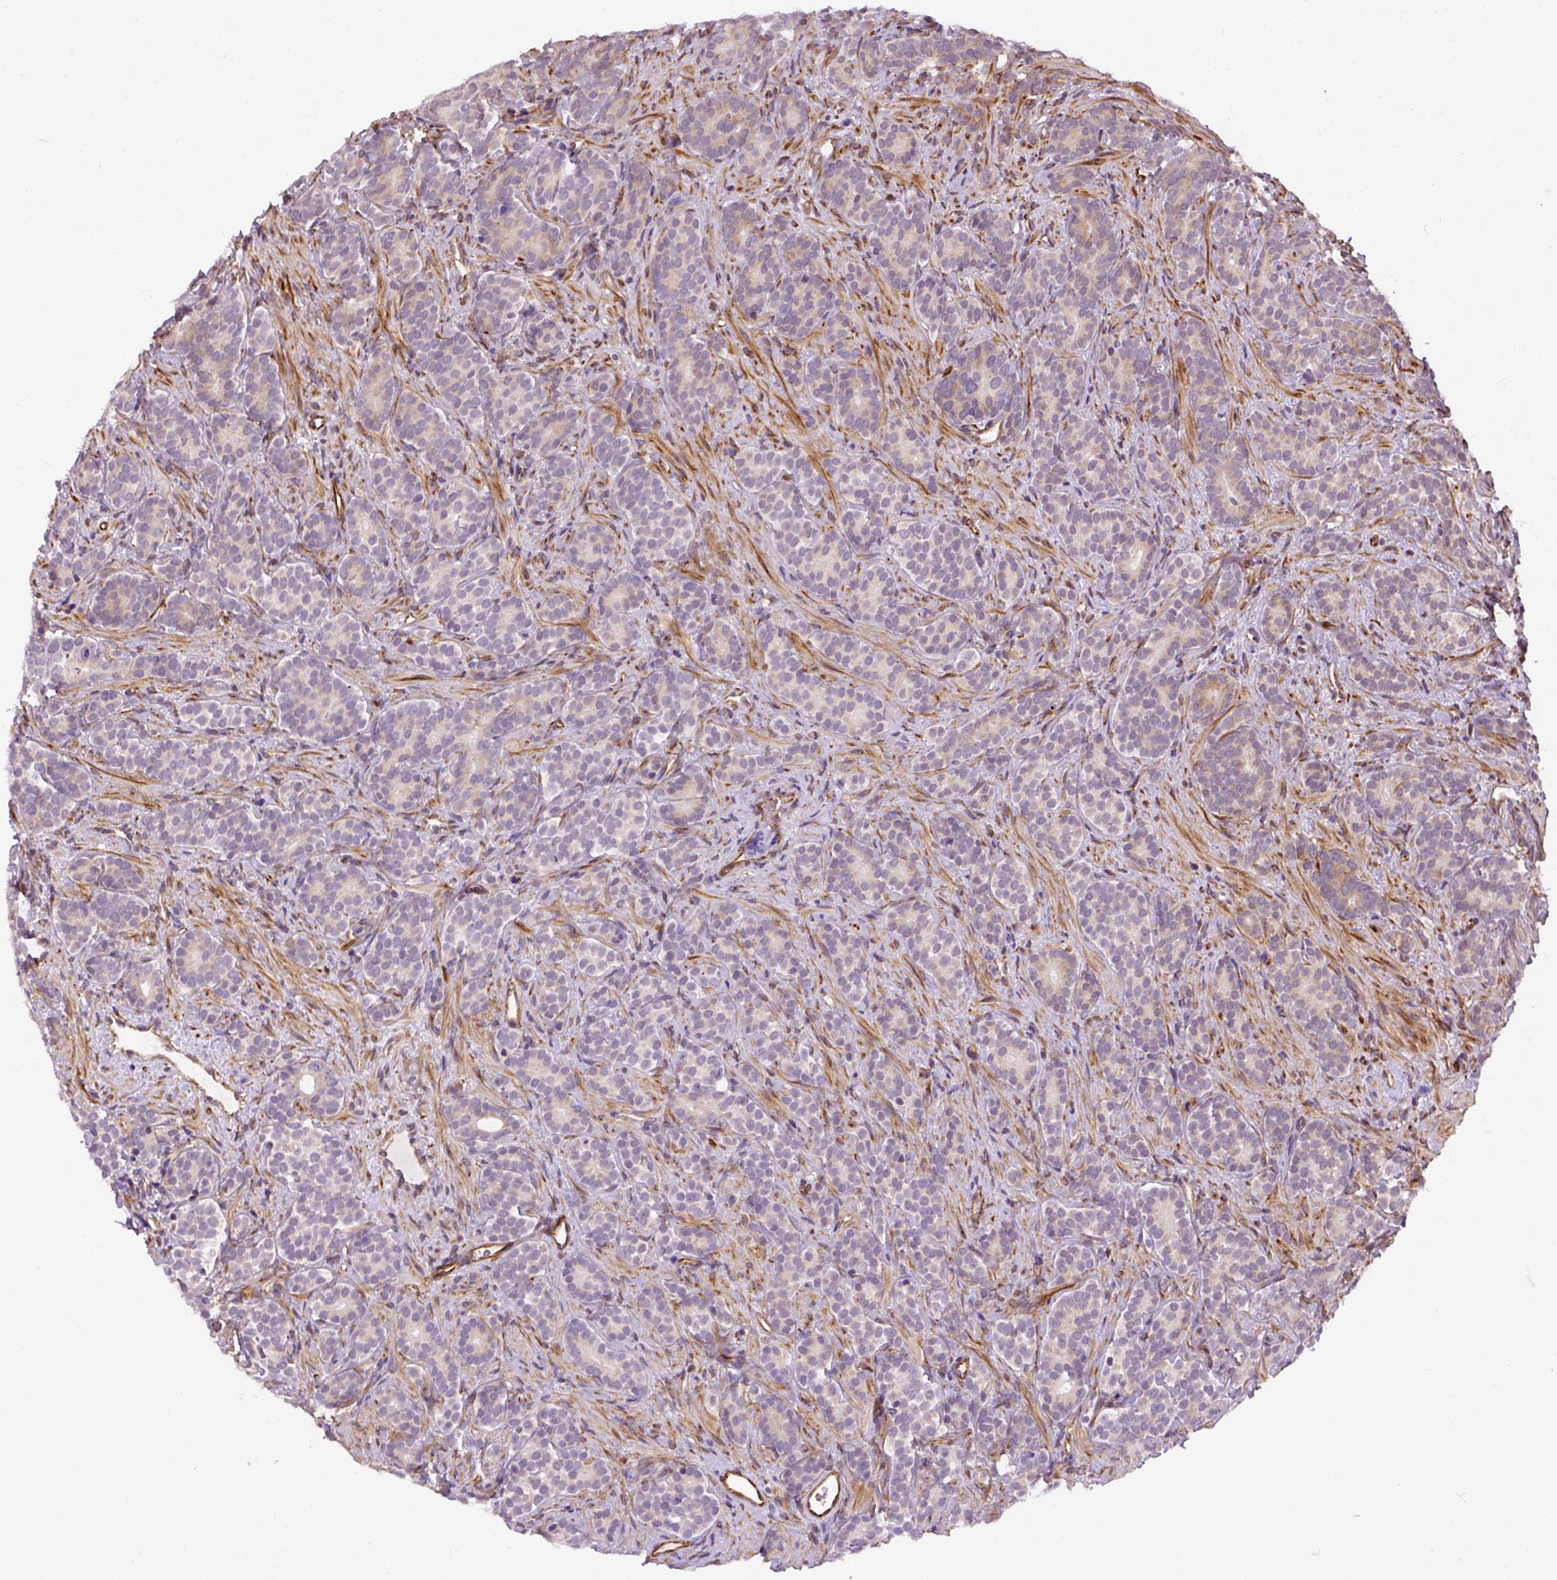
{"staining": {"intensity": "weak", "quantity": "<25%", "location": "cytoplasmic/membranous"}, "tissue": "prostate cancer", "cell_type": "Tumor cells", "image_type": "cancer", "snomed": [{"axis": "morphology", "description": "Adenocarcinoma, High grade"}, {"axis": "topography", "description": "Prostate"}], "caption": "Tumor cells are negative for protein expression in human prostate cancer.", "gene": "KAZN", "patient": {"sex": "male", "age": 84}}